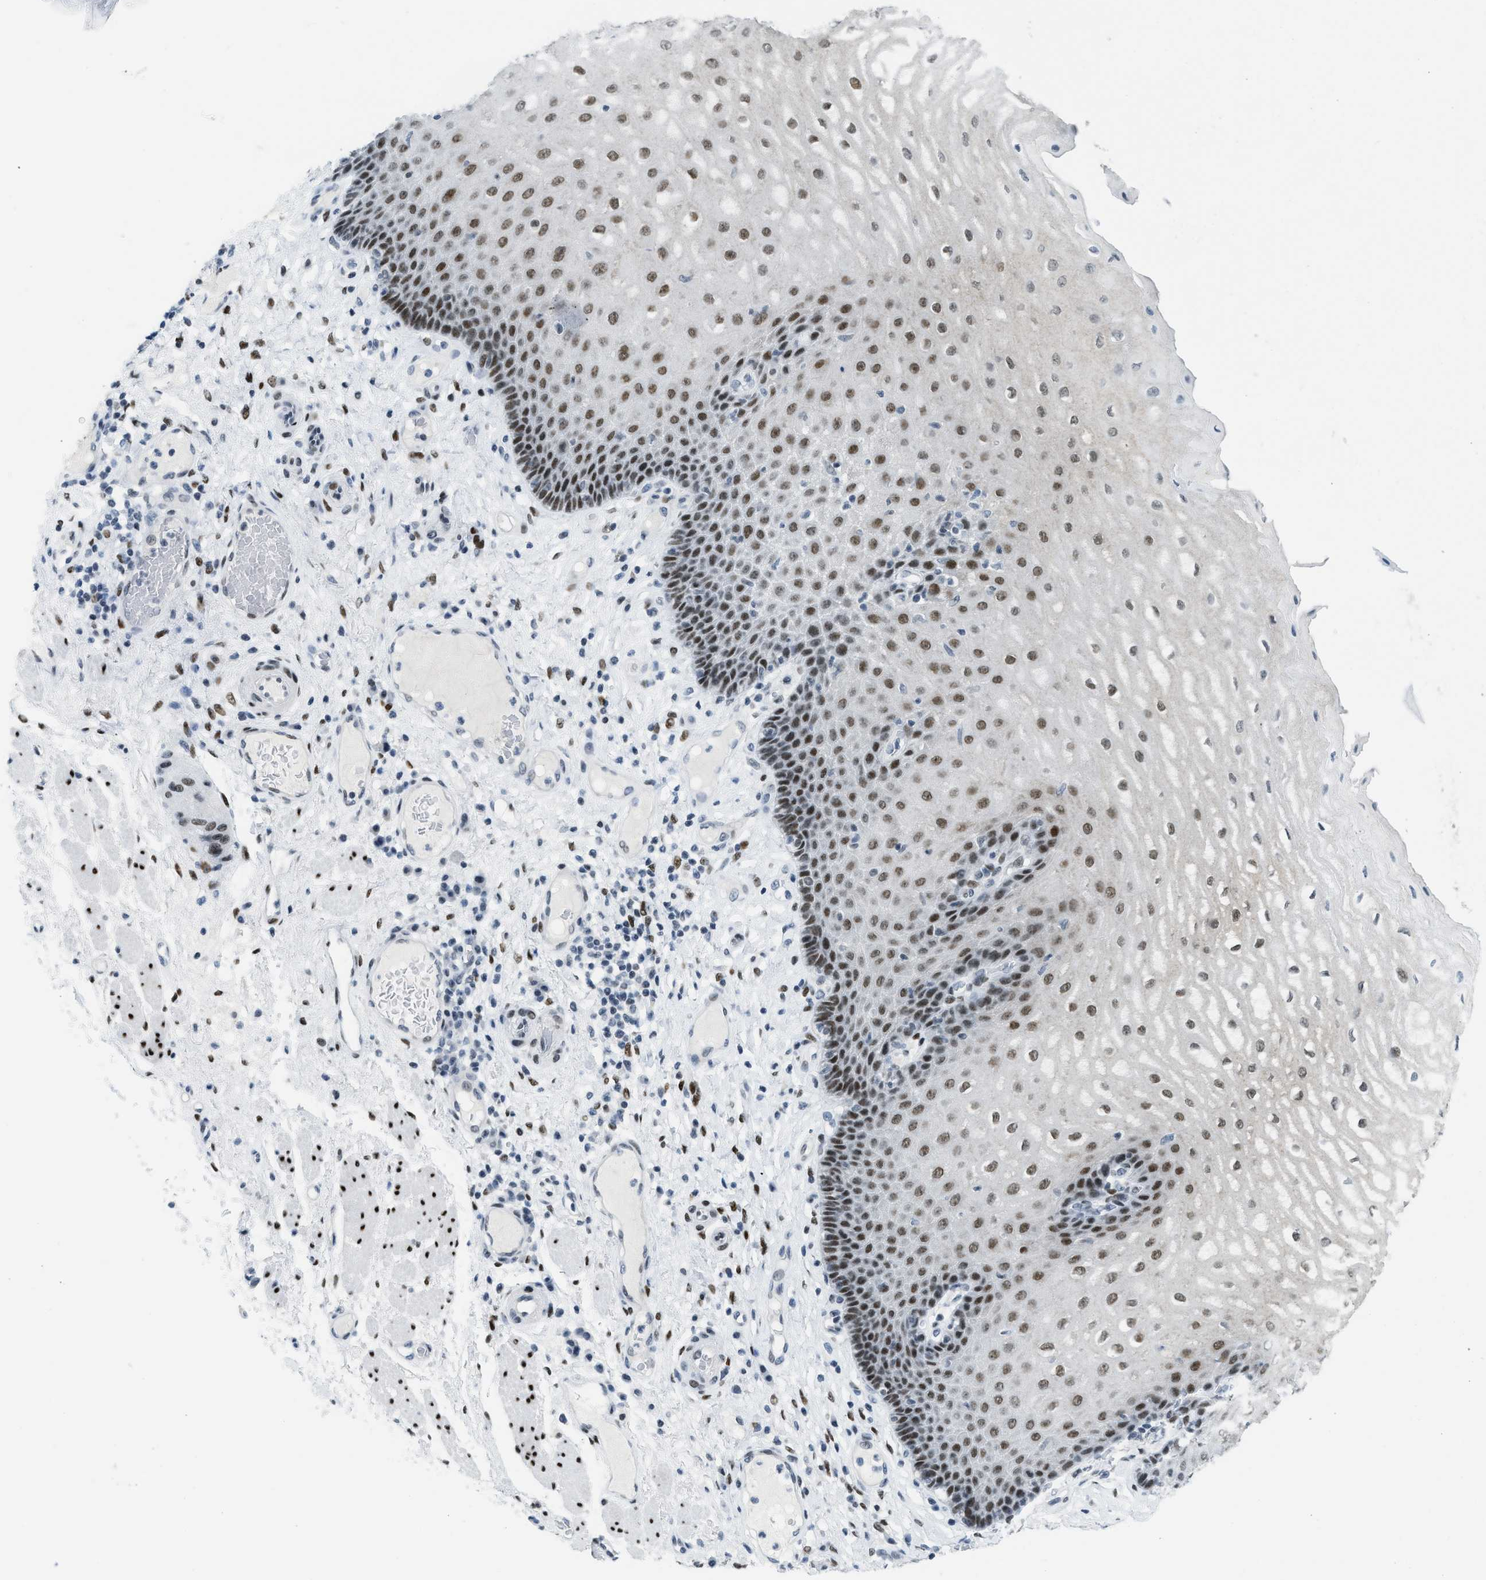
{"staining": {"intensity": "moderate", "quantity": ">75%", "location": "nuclear"}, "tissue": "esophagus", "cell_type": "Squamous epithelial cells", "image_type": "normal", "snomed": [{"axis": "morphology", "description": "Normal tissue, NOS"}, {"axis": "topography", "description": "Esophagus"}], "caption": "A brown stain highlights moderate nuclear staining of a protein in squamous epithelial cells of normal esophagus.", "gene": "PBX1", "patient": {"sex": "male", "age": 54}}